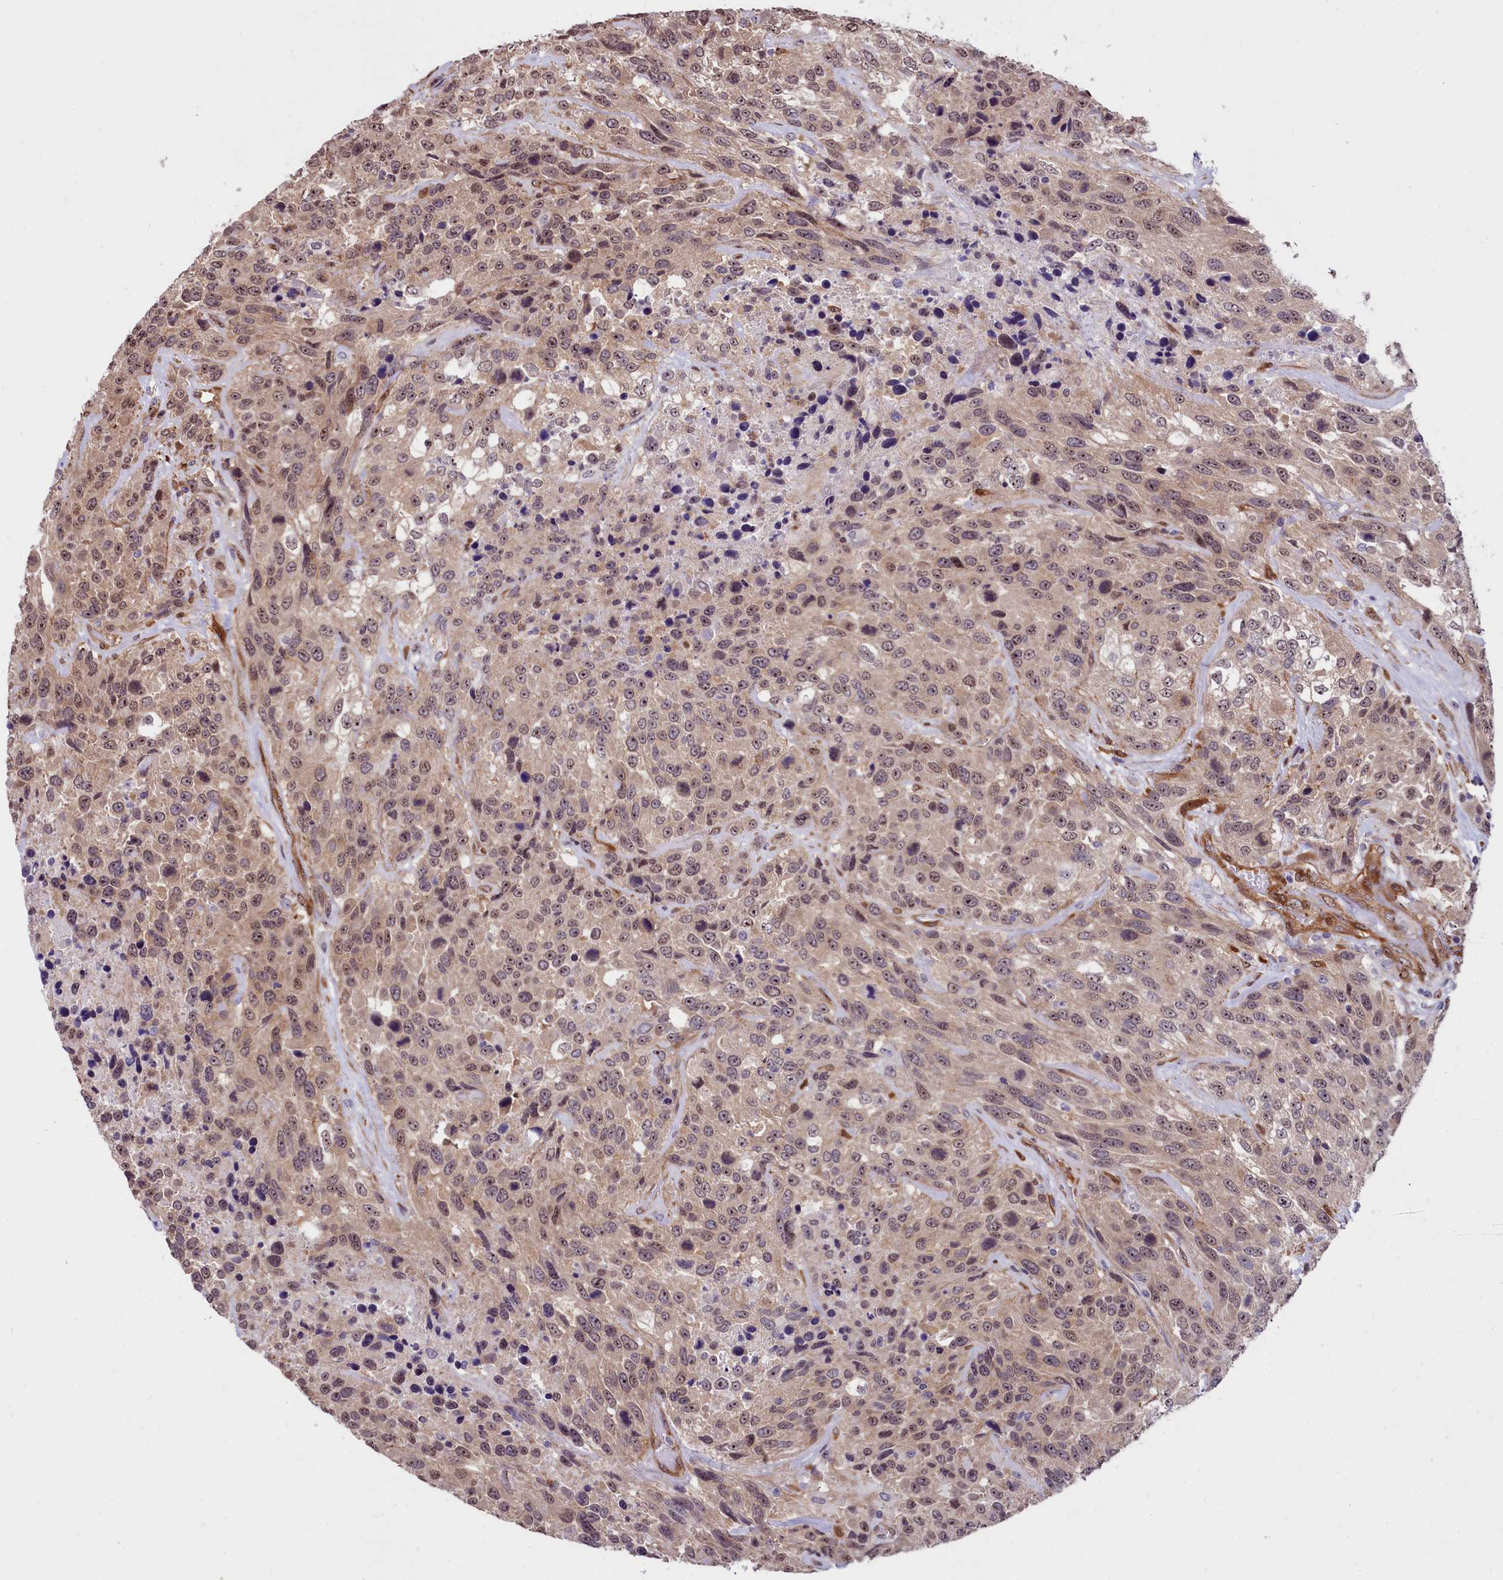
{"staining": {"intensity": "weak", "quantity": ">75%", "location": "cytoplasmic/membranous,nuclear"}, "tissue": "urothelial cancer", "cell_type": "Tumor cells", "image_type": "cancer", "snomed": [{"axis": "morphology", "description": "Urothelial carcinoma, High grade"}, {"axis": "topography", "description": "Urinary bladder"}], "caption": "A high-resolution histopathology image shows immunohistochemistry staining of urothelial cancer, which exhibits weak cytoplasmic/membranous and nuclear positivity in approximately >75% of tumor cells.", "gene": "BCAR1", "patient": {"sex": "female", "age": 70}}